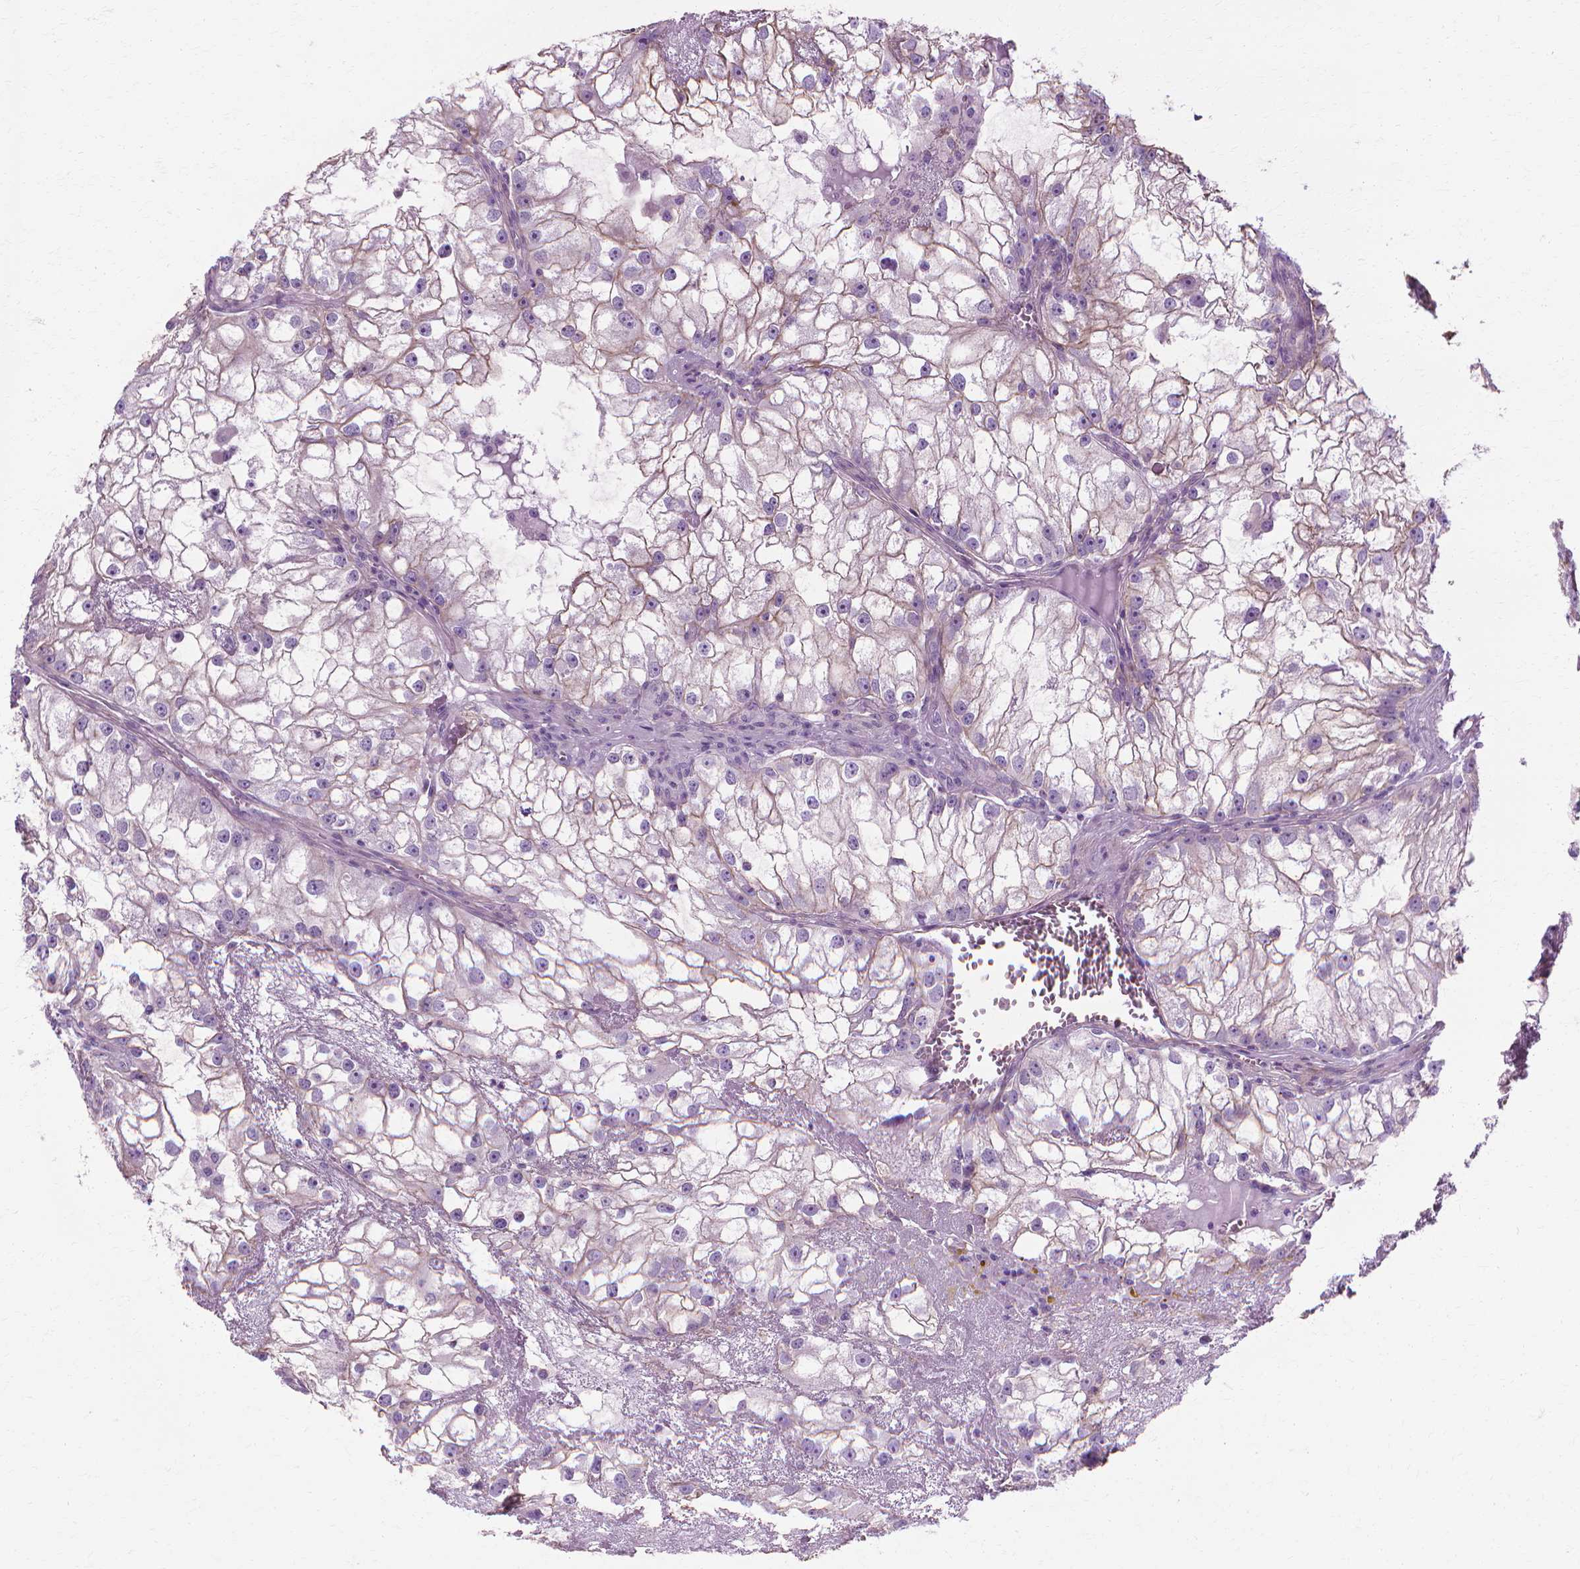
{"staining": {"intensity": "negative", "quantity": "none", "location": "none"}, "tissue": "renal cancer", "cell_type": "Tumor cells", "image_type": "cancer", "snomed": [{"axis": "morphology", "description": "Adenocarcinoma, NOS"}, {"axis": "topography", "description": "Kidney"}], "caption": "An image of renal adenocarcinoma stained for a protein reveals no brown staining in tumor cells.", "gene": "CFAP157", "patient": {"sex": "male", "age": 59}}